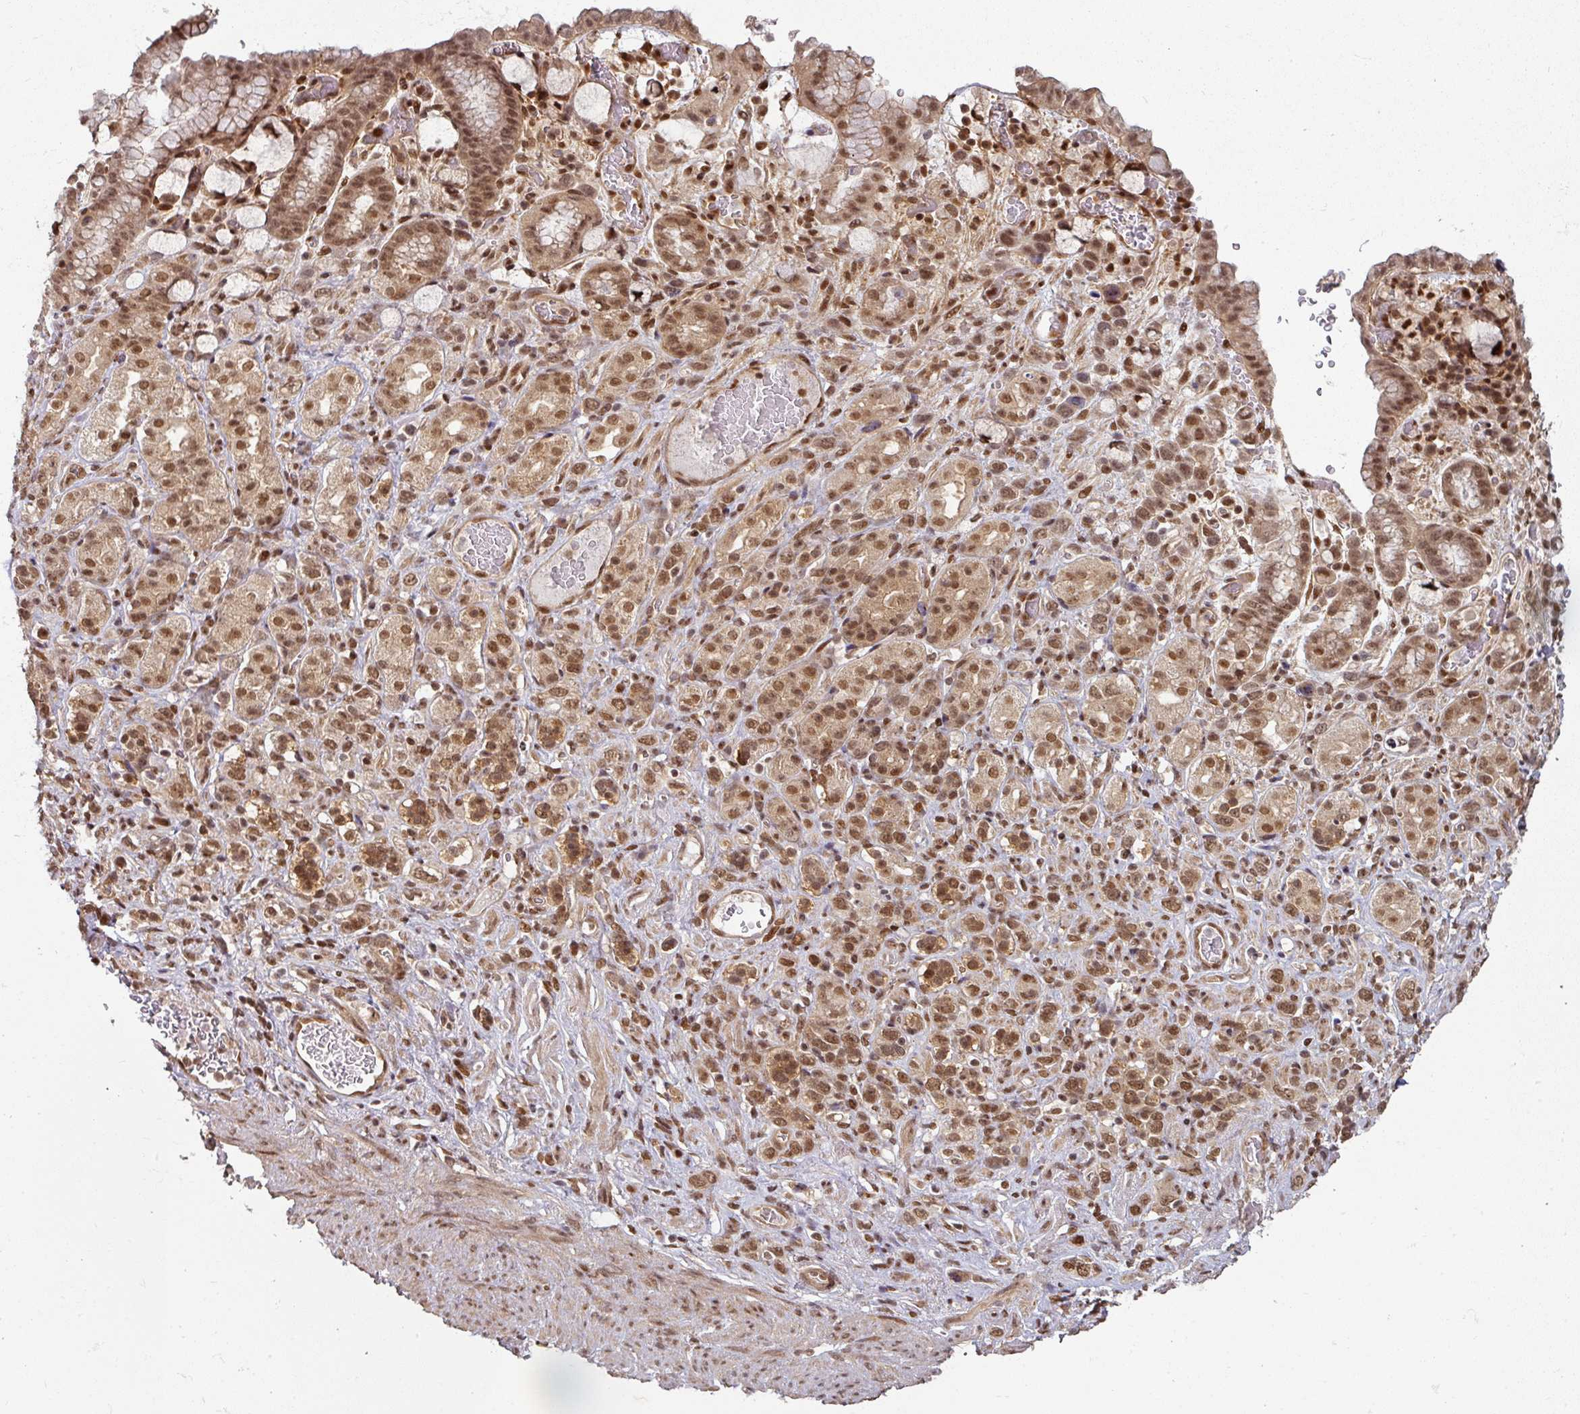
{"staining": {"intensity": "moderate", "quantity": ">75%", "location": "cytoplasmic/membranous,nuclear"}, "tissue": "stomach cancer", "cell_type": "Tumor cells", "image_type": "cancer", "snomed": [{"axis": "morphology", "description": "Adenocarcinoma, NOS"}, {"axis": "topography", "description": "Stomach"}], "caption": "Immunohistochemical staining of stomach cancer exhibits medium levels of moderate cytoplasmic/membranous and nuclear staining in about >75% of tumor cells.", "gene": "SIK3", "patient": {"sex": "female", "age": 65}}